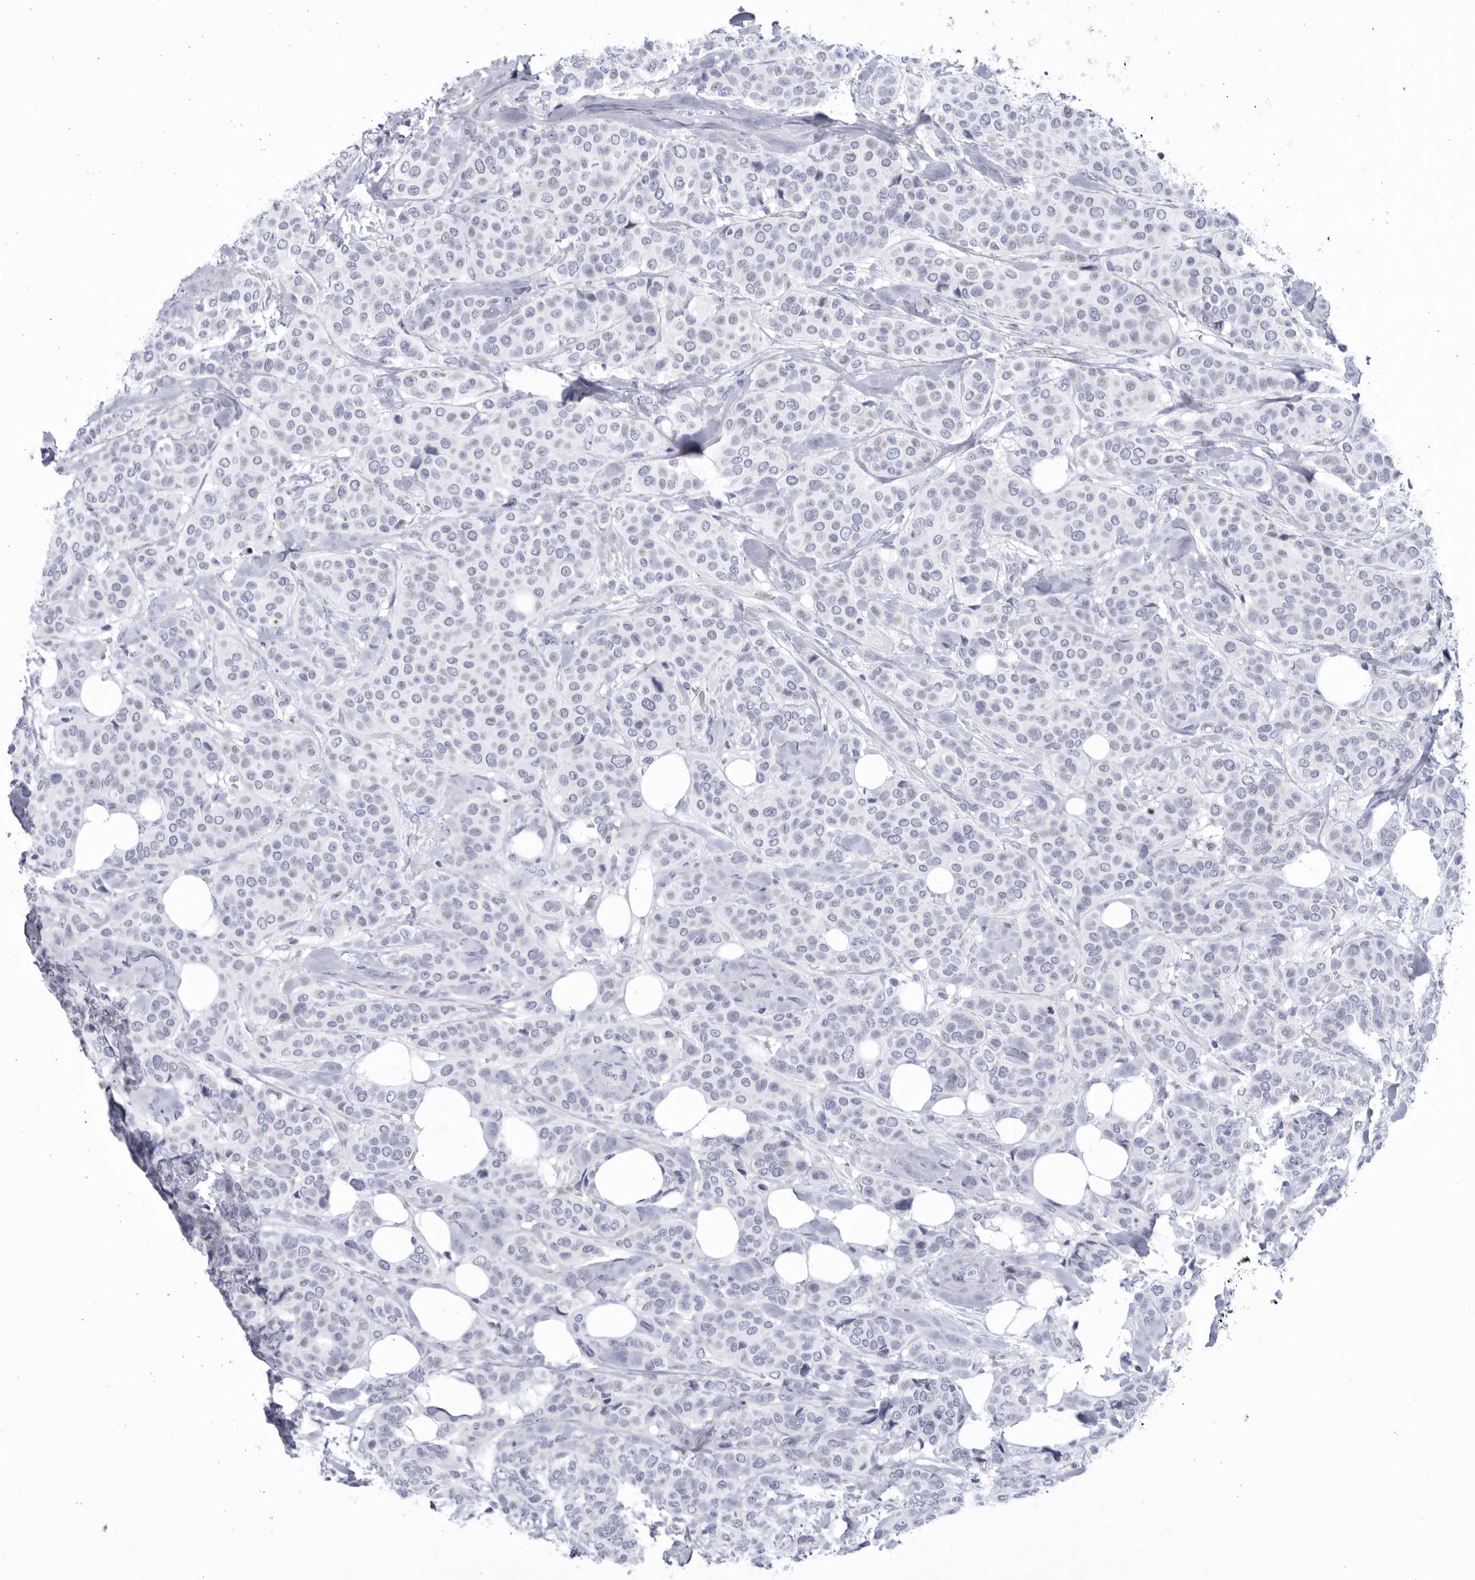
{"staining": {"intensity": "negative", "quantity": "none", "location": "none"}, "tissue": "breast cancer", "cell_type": "Tumor cells", "image_type": "cancer", "snomed": [{"axis": "morphology", "description": "Lobular carcinoma"}, {"axis": "topography", "description": "Breast"}], "caption": "Immunohistochemistry histopathology image of neoplastic tissue: human breast lobular carcinoma stained with DAB displays no significant protein positivity in tumor cells. (IHC, brightfield microscopy, high magnification).", "gene": "CCDC181", "patient": {"sex": "female", "age": 51}}